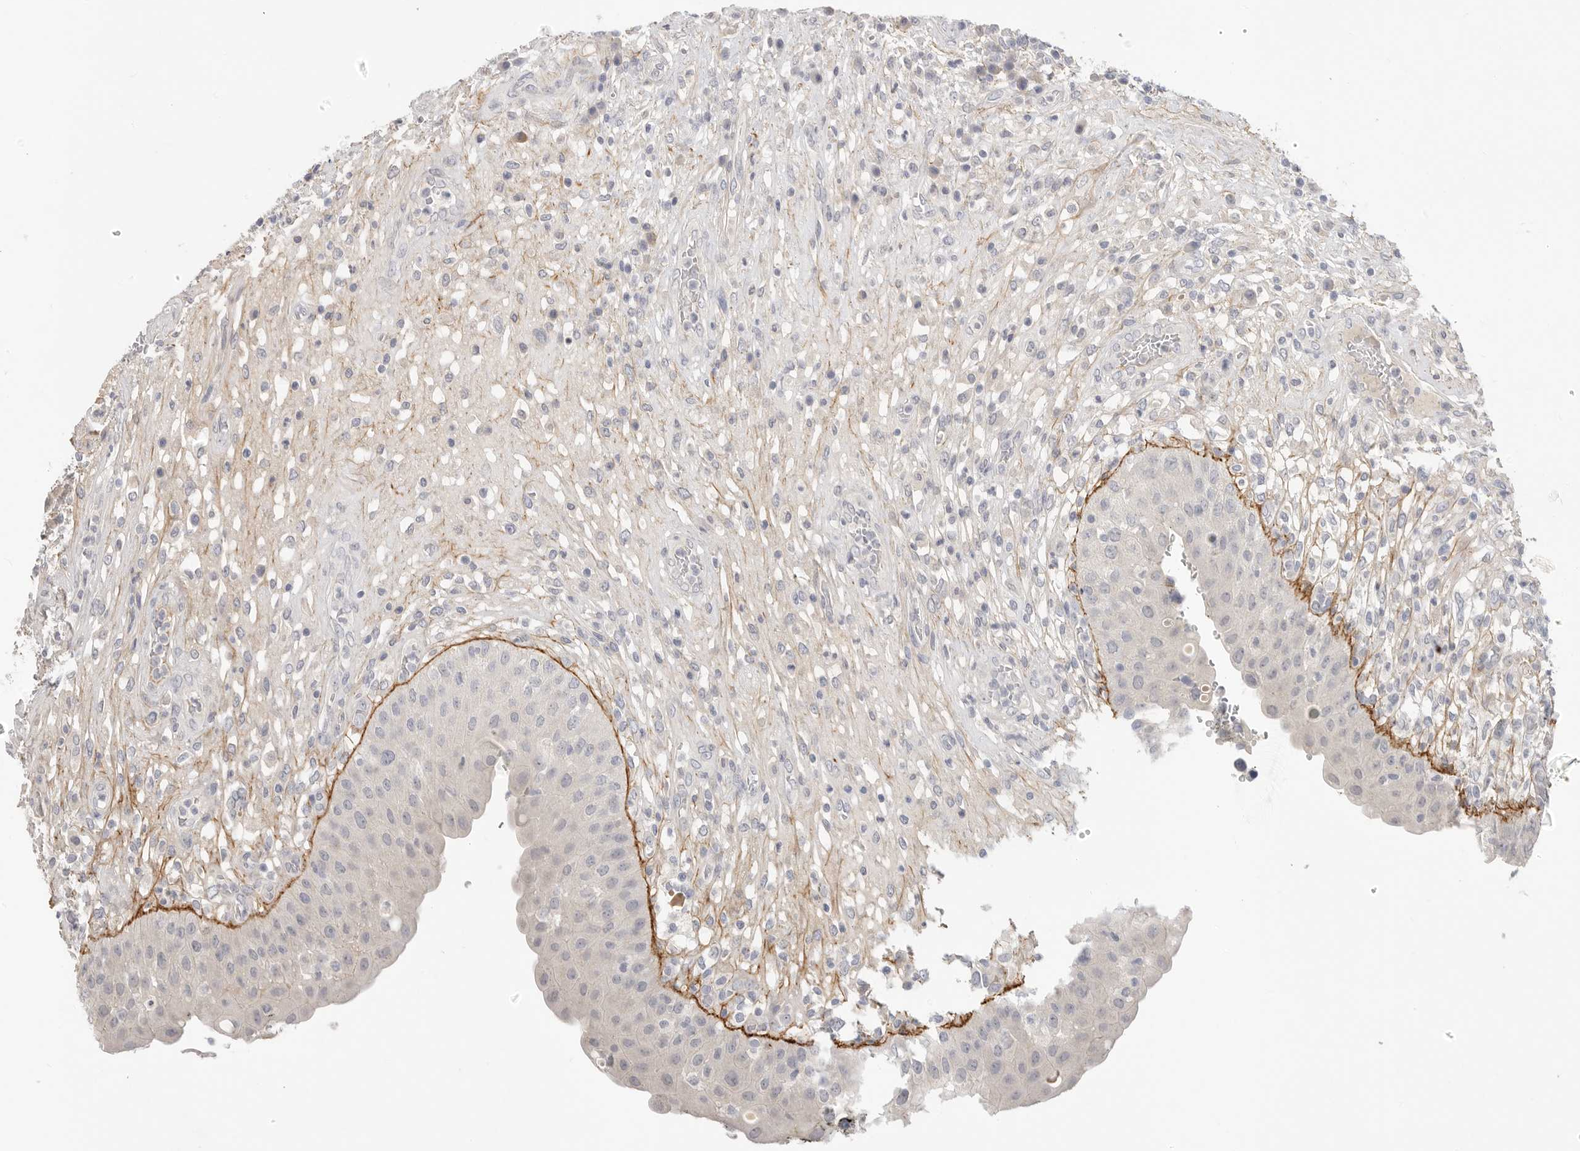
{"staining": {"intensity": "negative", "quantity": "none", "location": "none"}, "tissue": "urinary bladder", "cell_type": "Urothelial cells", "image_type": "normal", "snomed": [{"axis": "morphology", "description": "Normal tissue, NOS"}, {"axis": "topography", "description": "Urinary bladder"}], "caption": "Urothelial cells show no significant protein expression in benign urinary bladder. (DAB (3,3'-diaminobenzidine) immunohistochemistry visualized using brightfield microscopy, high magnification).", "gene": "FBN2", "patient": {"sex": "female", "age": 62}}